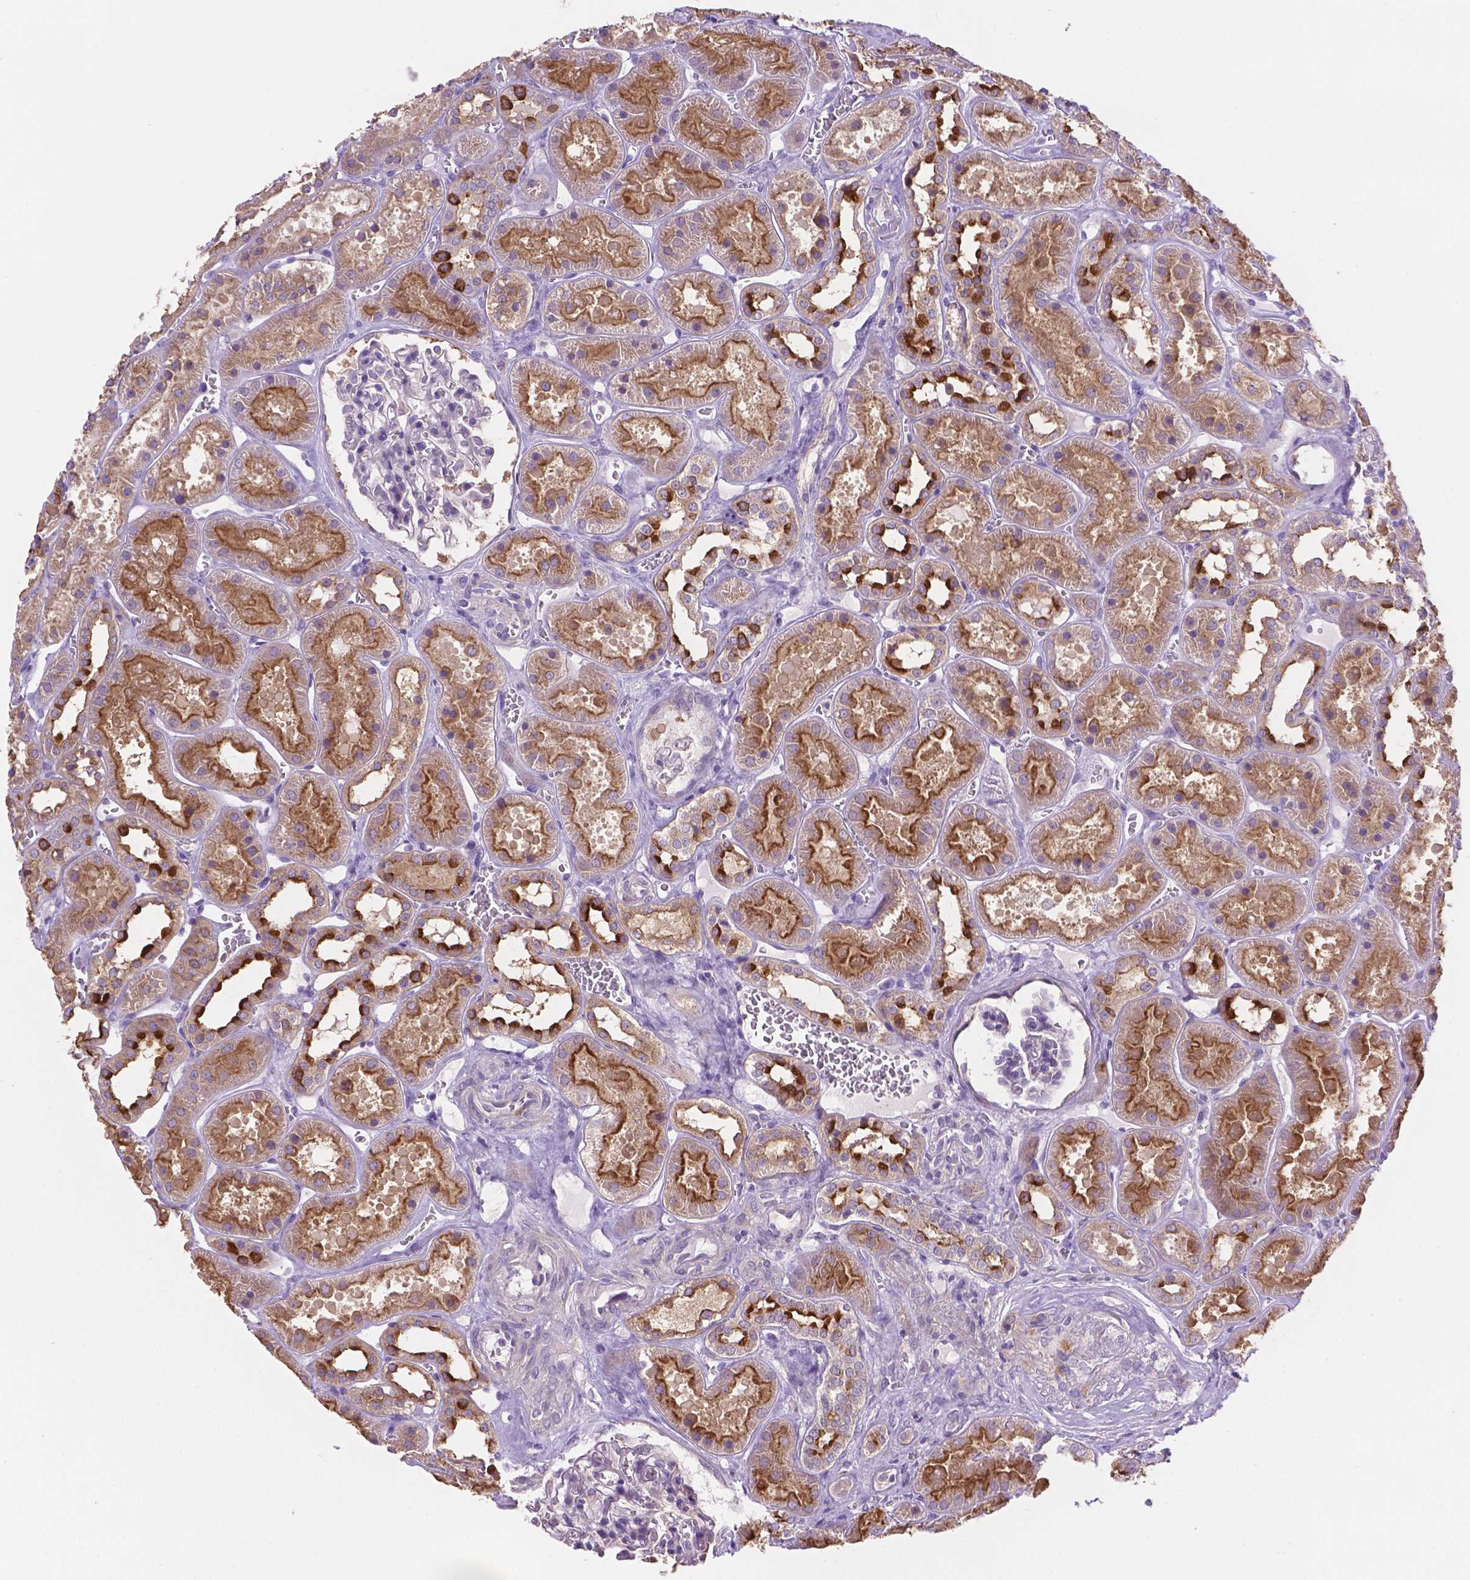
{"staining": {"intensity": "negative", "quantity": "none", "location": "none"}, "tissue": "kidney", "cell_type": "Cells in glomeruli", "image_type": "normal", "snomed": [{"axis": "morphology", "description": "Normal tissue, NOS"}, {"axis": "topography", "description": "Kidney"}], "caption": "A high-resolution image shows IHC staining of unremarkable kidney, which shows no significant expression in cells in glomeruli. Brightfield microscopy of IHC stained with DAB (3,3'-diaminobenzidine) (brown) and hematoxylin (blue), captured at high magnification.", "gene": "CDH7", "patient": {"sex": "female", "age": 41}}